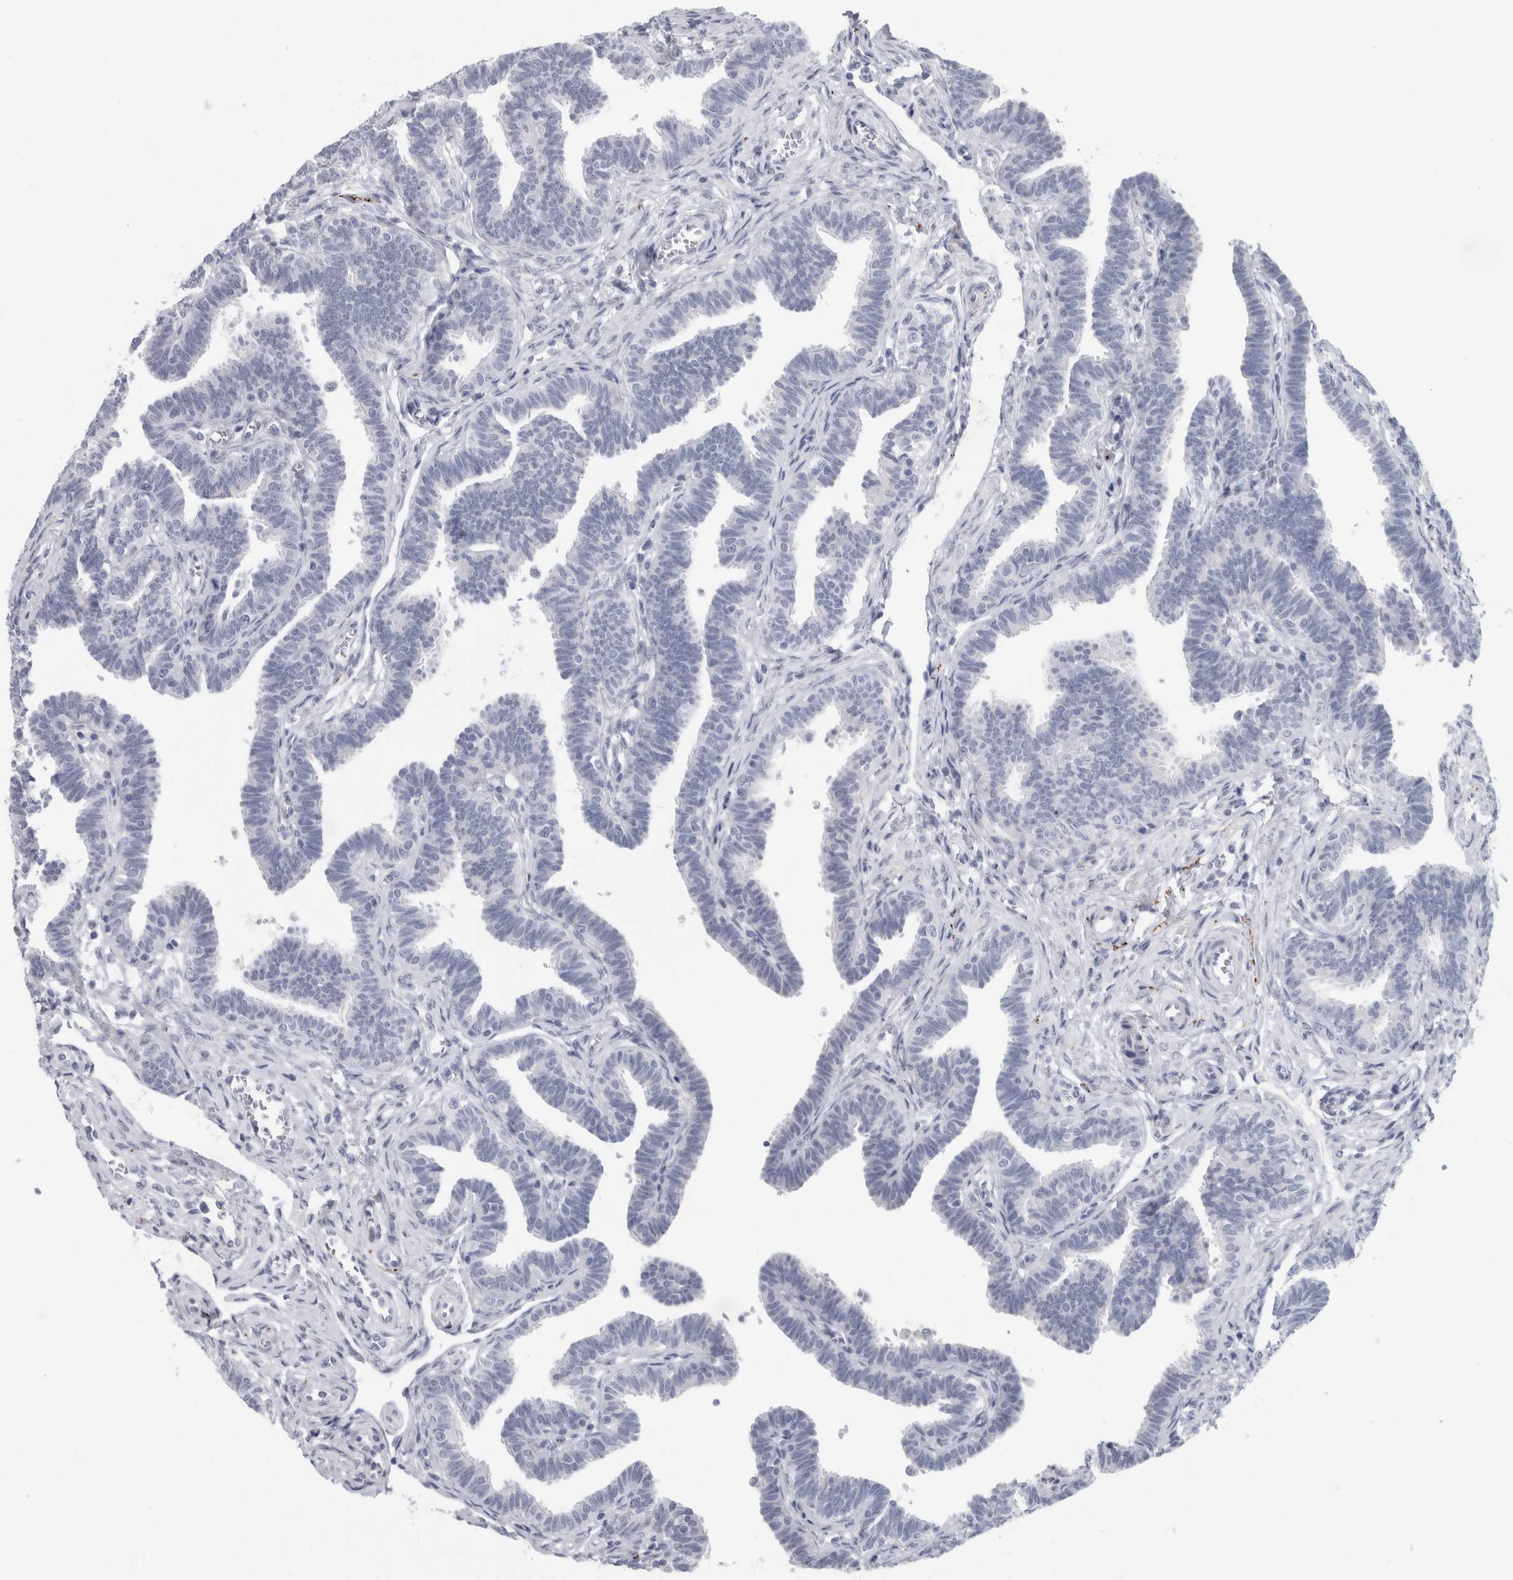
{"staining": {"intensity": "negative", "quantity": "none", "location": "none"}, "tissue": "fallopian tube", "cell_type": "Glandular cells", "image_type": "normal", "snomed": [{"axis": "morphology", "description": "Normal tissue, NOS"}, {"axis": "topography", "description": "Fallopian tube"}, {"axis": "topography", "description": "Ovary"}], "caption": "Immunohistochemical staining of unremarkable human fallopian tube reveals no significant positivity in glandular cells.", "gene": "CPE", "patient": {"sex": "female", "age": 23}}